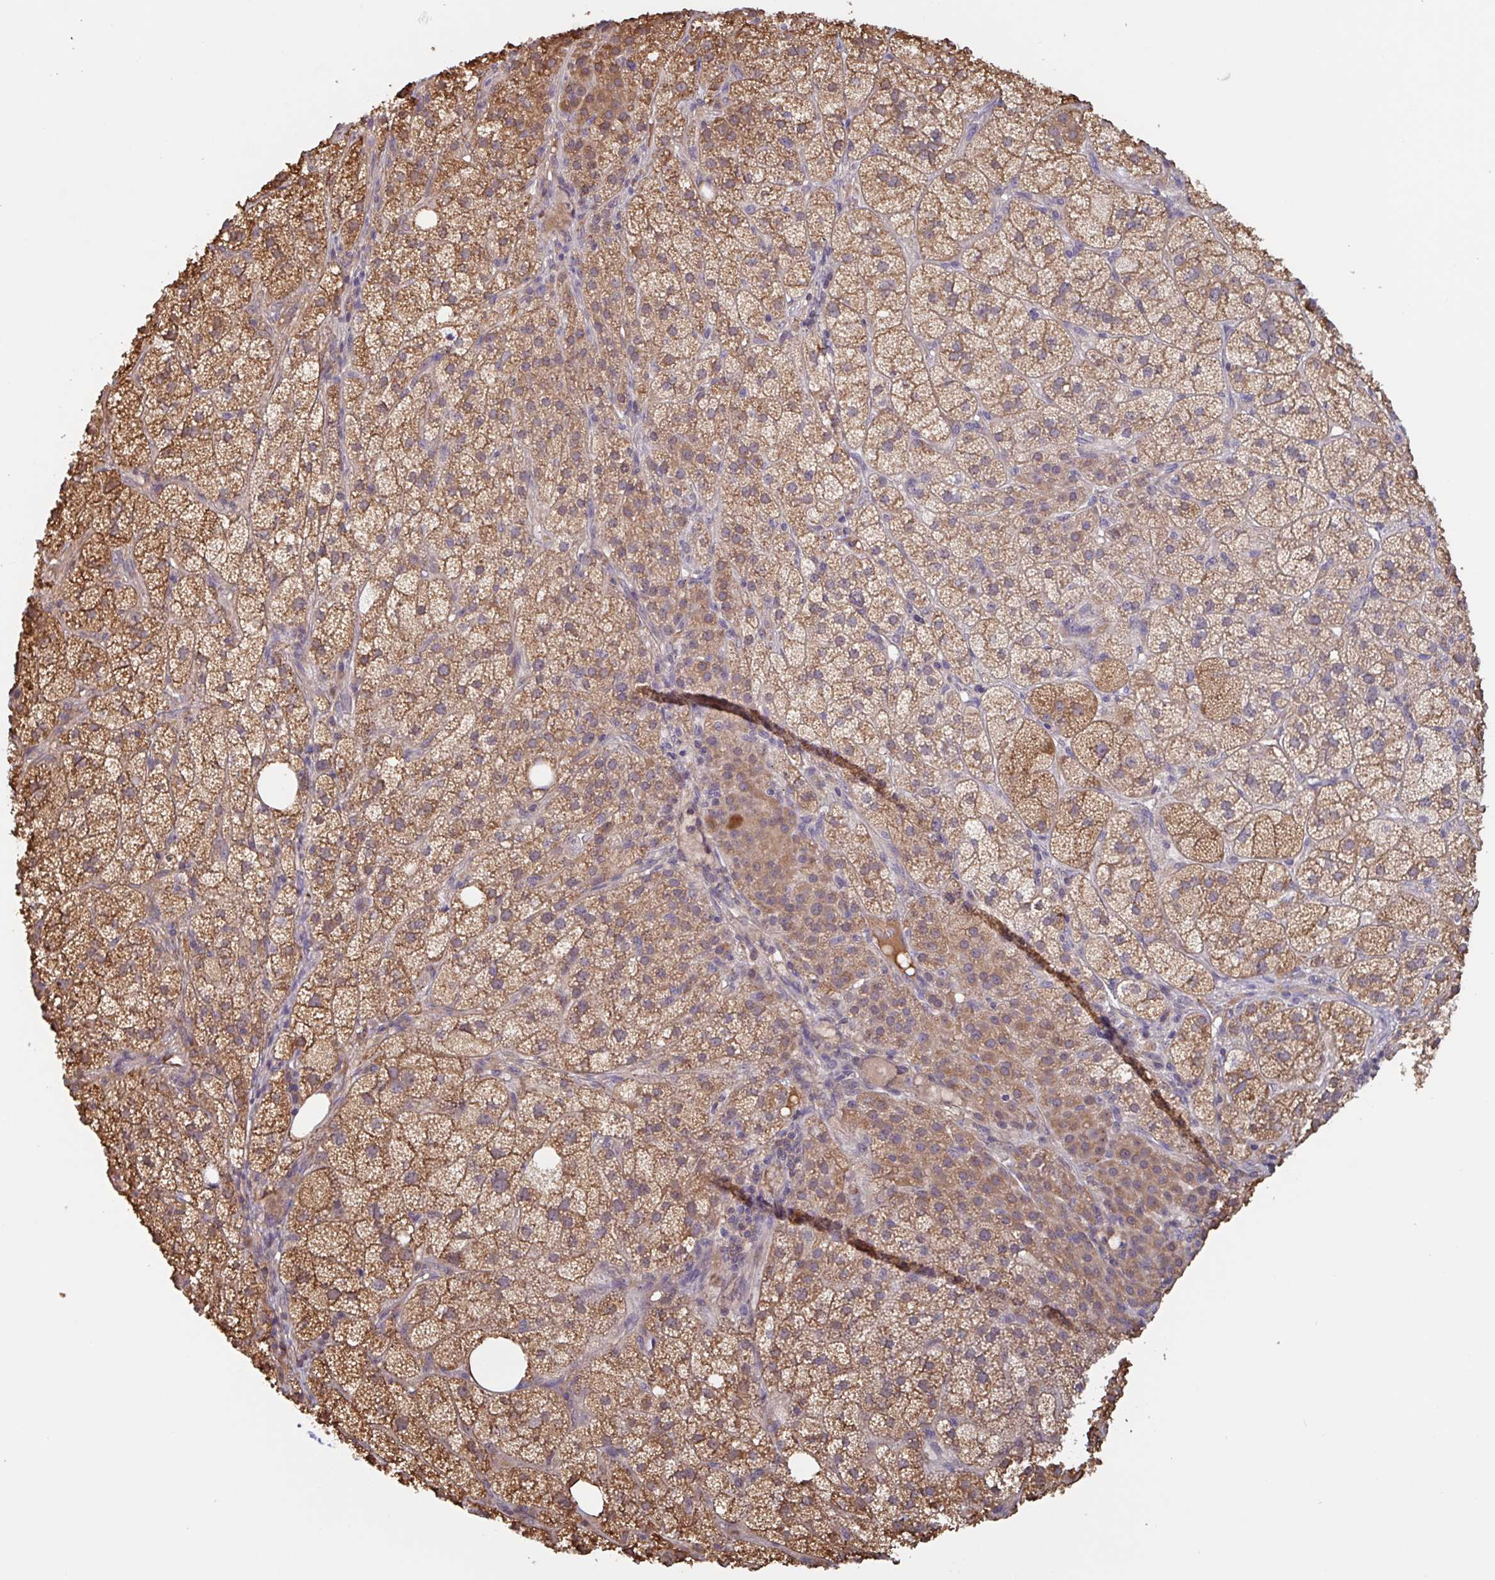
{"staining": {"intensity": "moderate", "quantity": ">75%", "location": "cytoplasmic/membranous,nuclear"}, "tissue": "adrenal gland", "cell_type": "Glandular cells", "image_type": "normal", "snomed": [{"axis": "morphology", "description": "Normal tissue, NOS"}, {"axis": "topography", "description": "Adrenal gland"}], "caption": "Benign adrenal gland was stained to show a protein in brown. There is medium levels of moderate cytoplasmic/membranous,nuclear positivity in approximately >75% of glandular cells.", "gene": "OTOP2", "patient": {"sex": "female", "age": 60}}